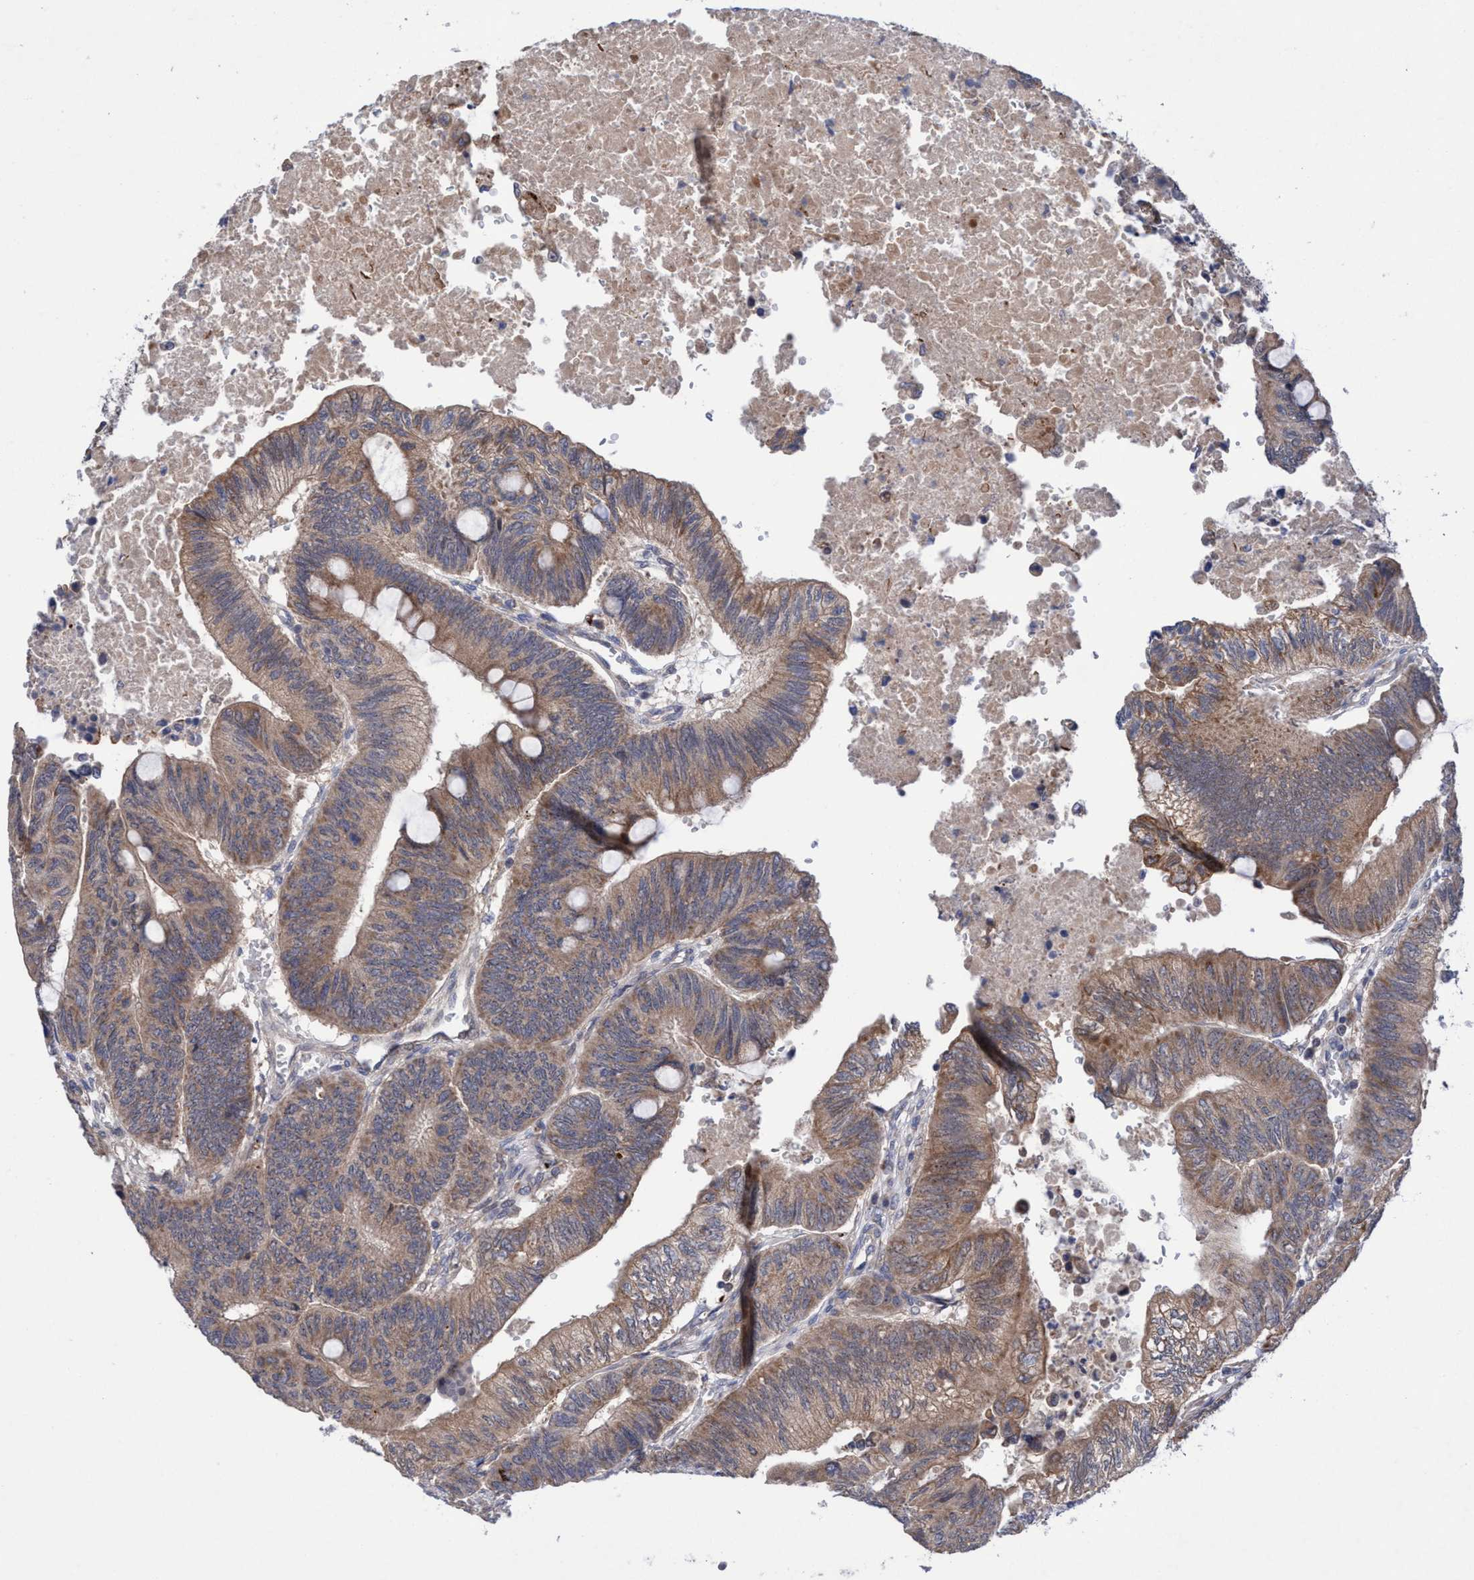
{"staining": {"intensity": "moderate", "quantity": ">75%", "location": "cytoplasmic/membranous"}, "tissue": "colorectal cancer", "cell_type": "Tumor cells", "image_type": "cancer", "snomed": [{"axis": "morphology", "description": "Normal tissue, NOS"}, {"axis": "morphology", "description": "Adenocarcinoma, NOS"}, {"axis": "topography", "description": "Rectum"}, {"axis": "topography", "description": "Peripheral nerve tissue"}], "caption": "Colorectal cancer (adenocarcinoma) stained with immunohistochemistry demonstrates moderate cytoplasmic/membranous positivity in about >75% of tumor cells.", "gene": "P2RY14", "patient": {"sex": "male", "age": 92}}